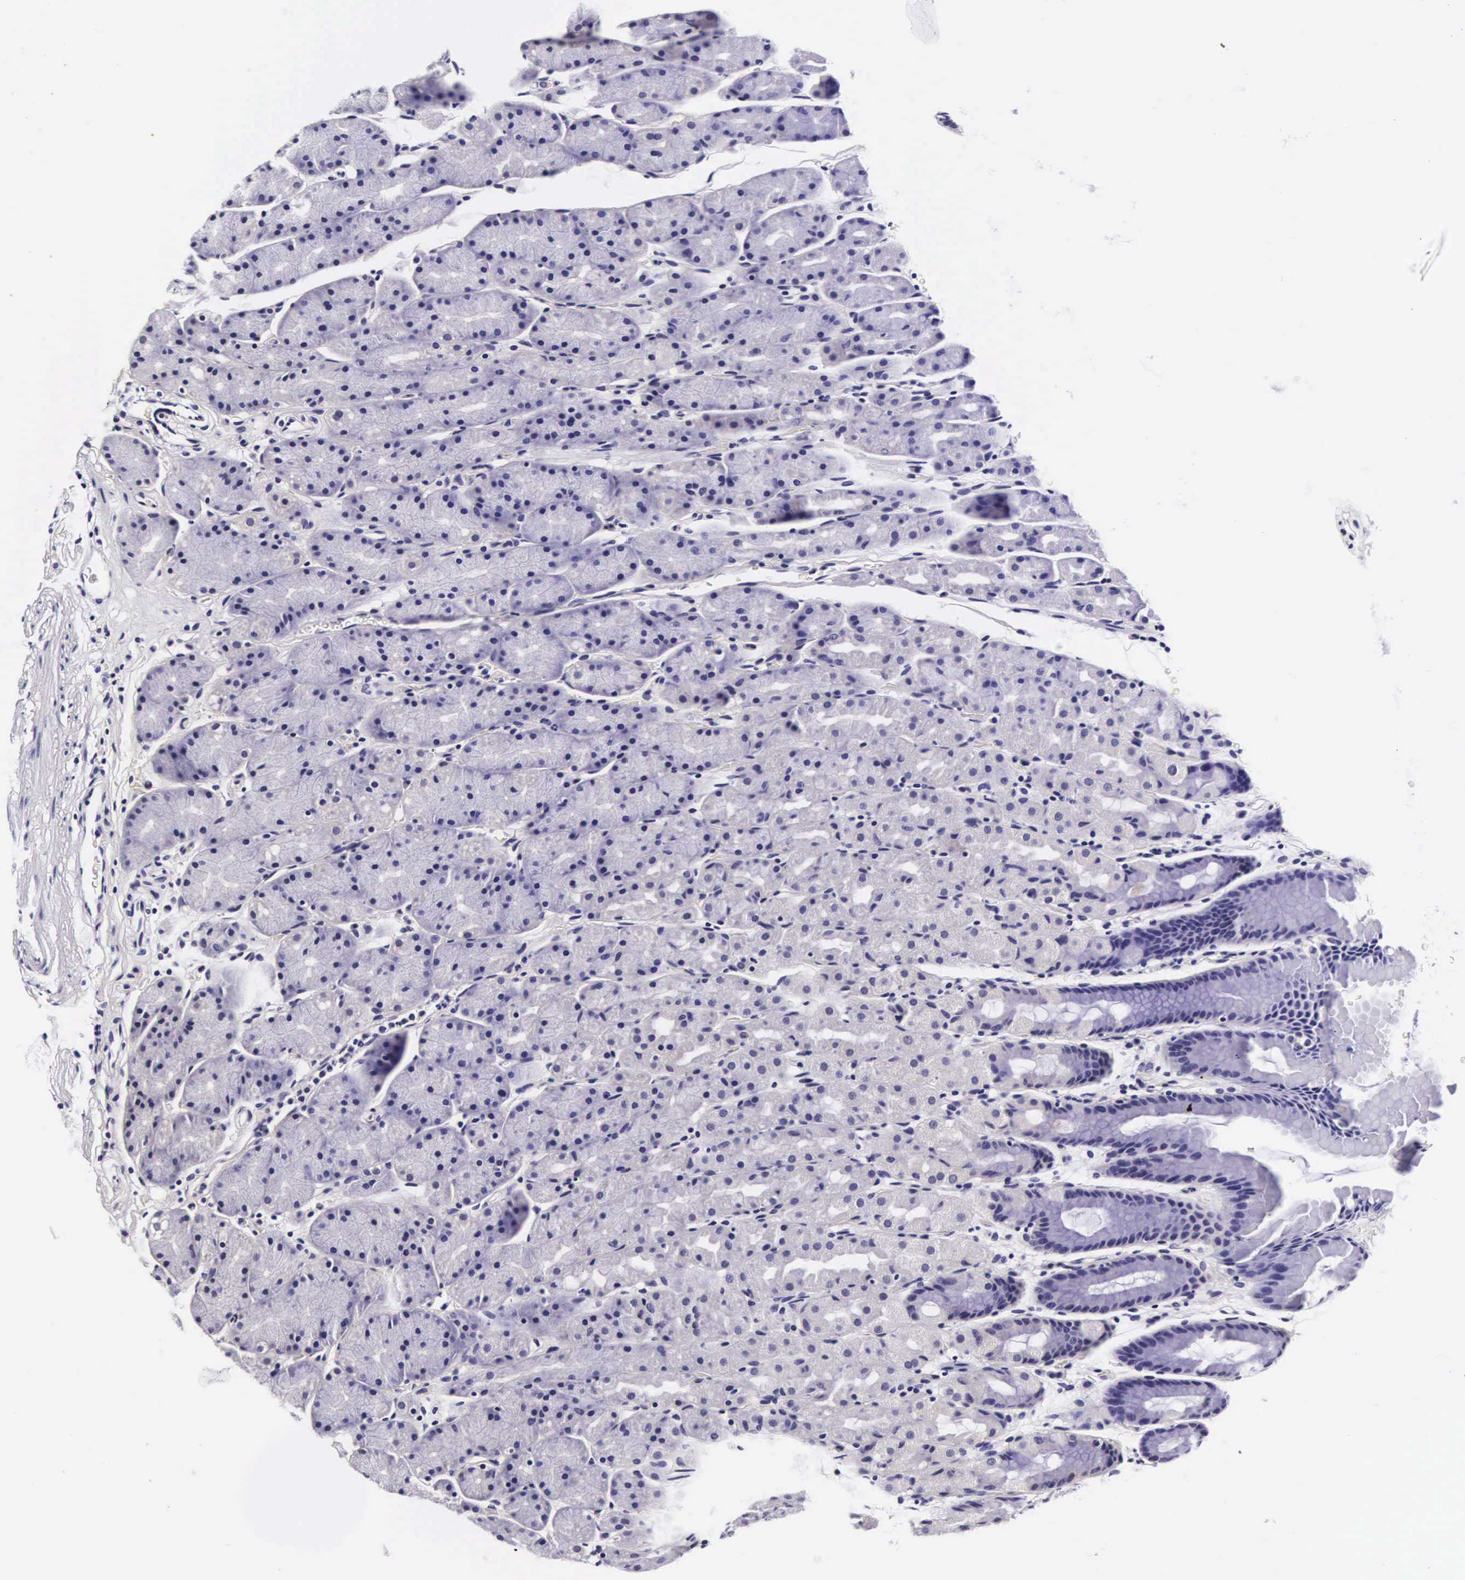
{"staining": {"intensity": "weak", "quantity": "<25%", "location": "cytoplasmic/membranous"}, "tissue": "stomach", "cell_type": "Glandular cells", "image_type": "normal", "snomed": [{"axis": "morphology", "description": "Normal tissue, NOS"}, {"axis": "topography", "description": "Esophagus"}, {"axis": "topography", "description": "Stomach, upper"}], "caption": "IHC micrograph of normal human stomach stained for a protein (brown), which reveals no expression in glandular cells.", "gene": "PHETA2", "patient": {"sex": "male", "age": 47}}